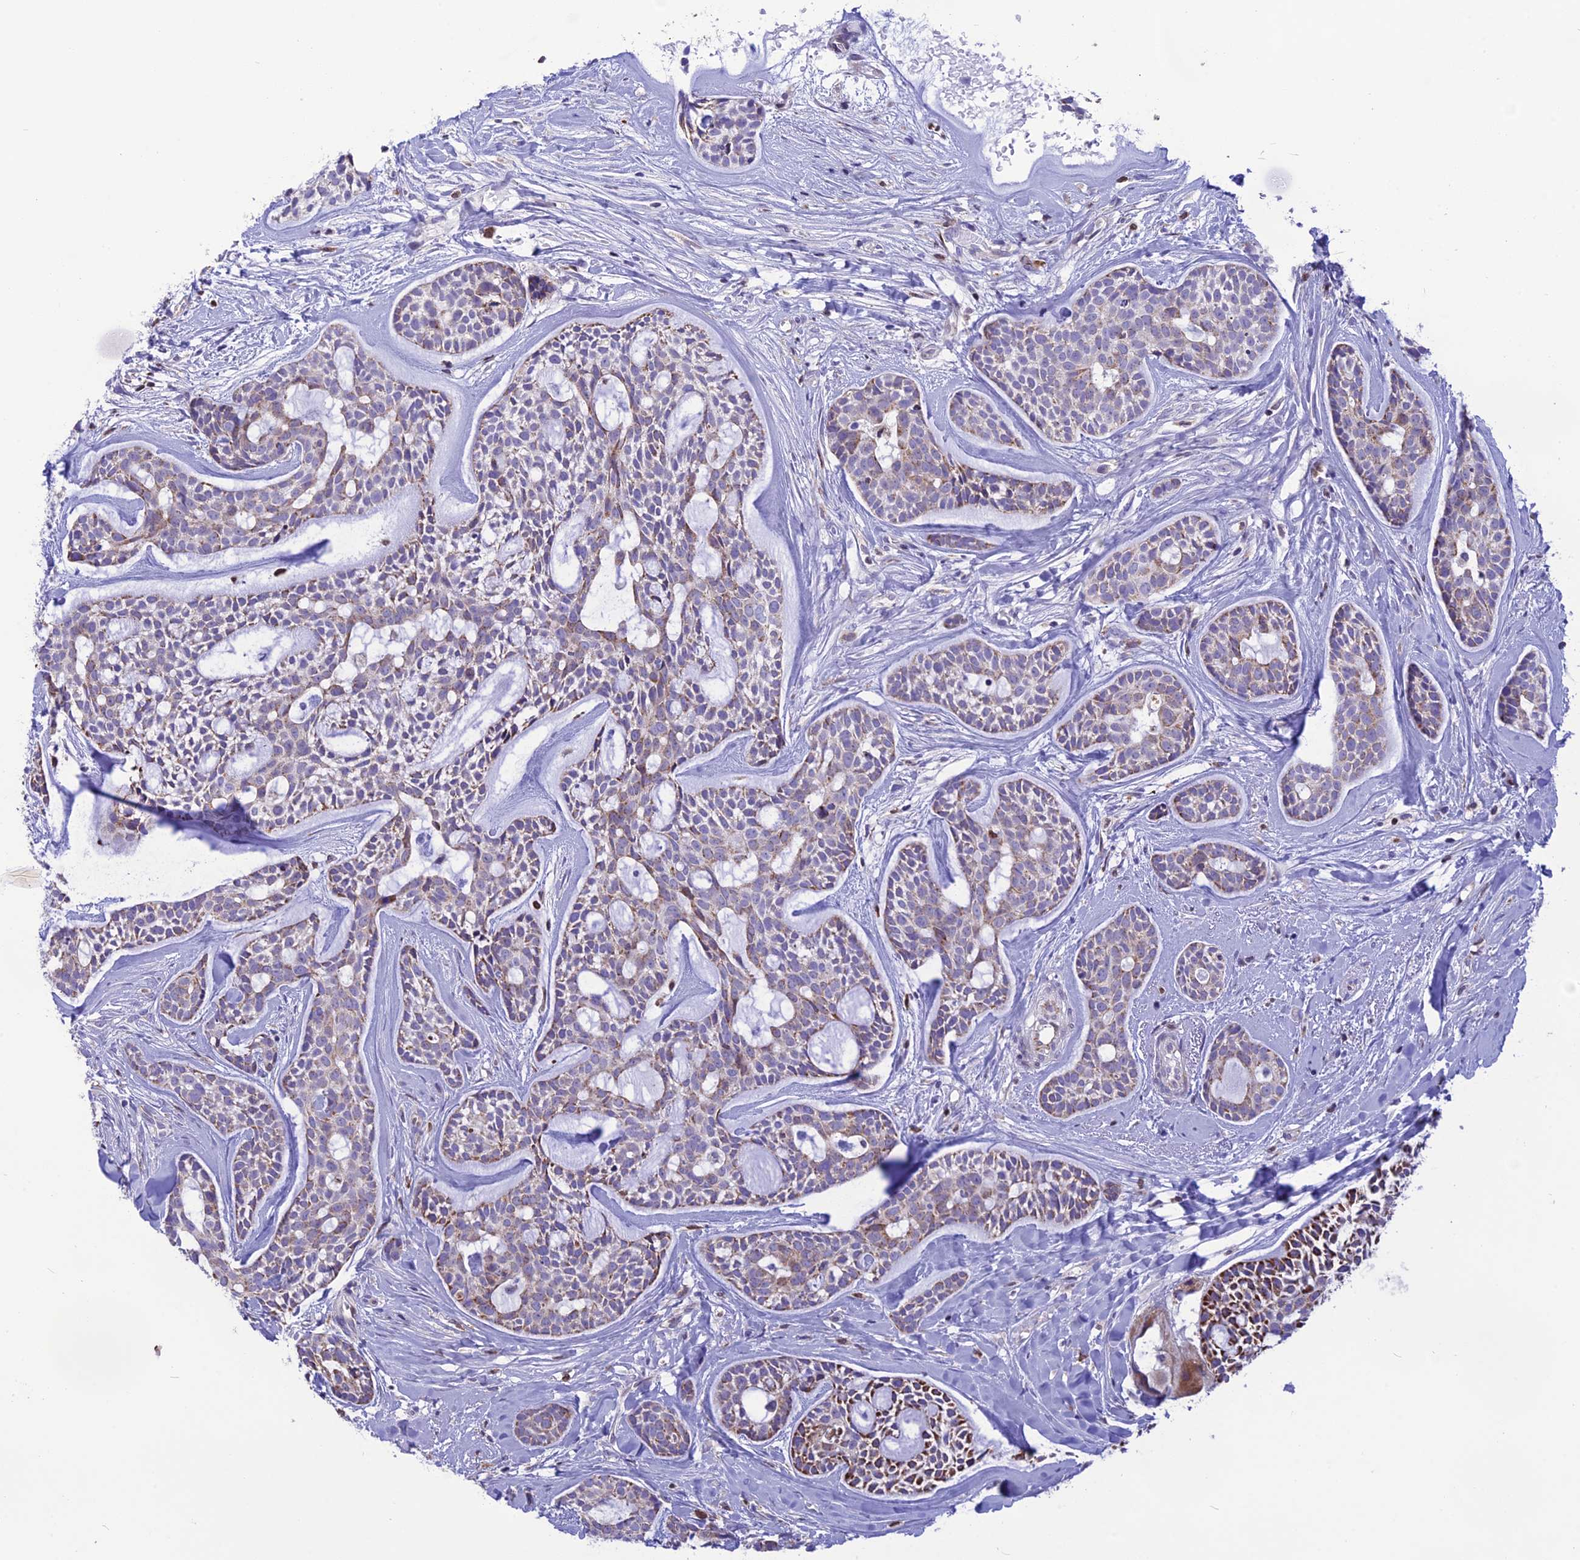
{"staining": {"intensity": "moderate", "quantity": "25%-75%", "location": "cytoplasmic/membranous"}, "tissue": "head and neck cancer", "cell_type": "Tumor cells", "image_type": "cancer", "snomed": [{"axis": "morphology", "description": "Normal tissue, NOS"}, {"axis": "morphology", "description": "Adenocarcinoma, NOS"}, {"axis": "topography", "description": "Subcutis"}, {"axis": "topography", "description": "Nasopharynx"}, {"axis": "topography", "description": "Head-Neck"}], "caption": "Tumor cells exhibit moderate cytoplasmic/membranous staining in about 25%-75% of cells in adenocarcinoma (head and neck).", "gene": "DOC2B", "patient": {"sex": "female", "age": 73}}